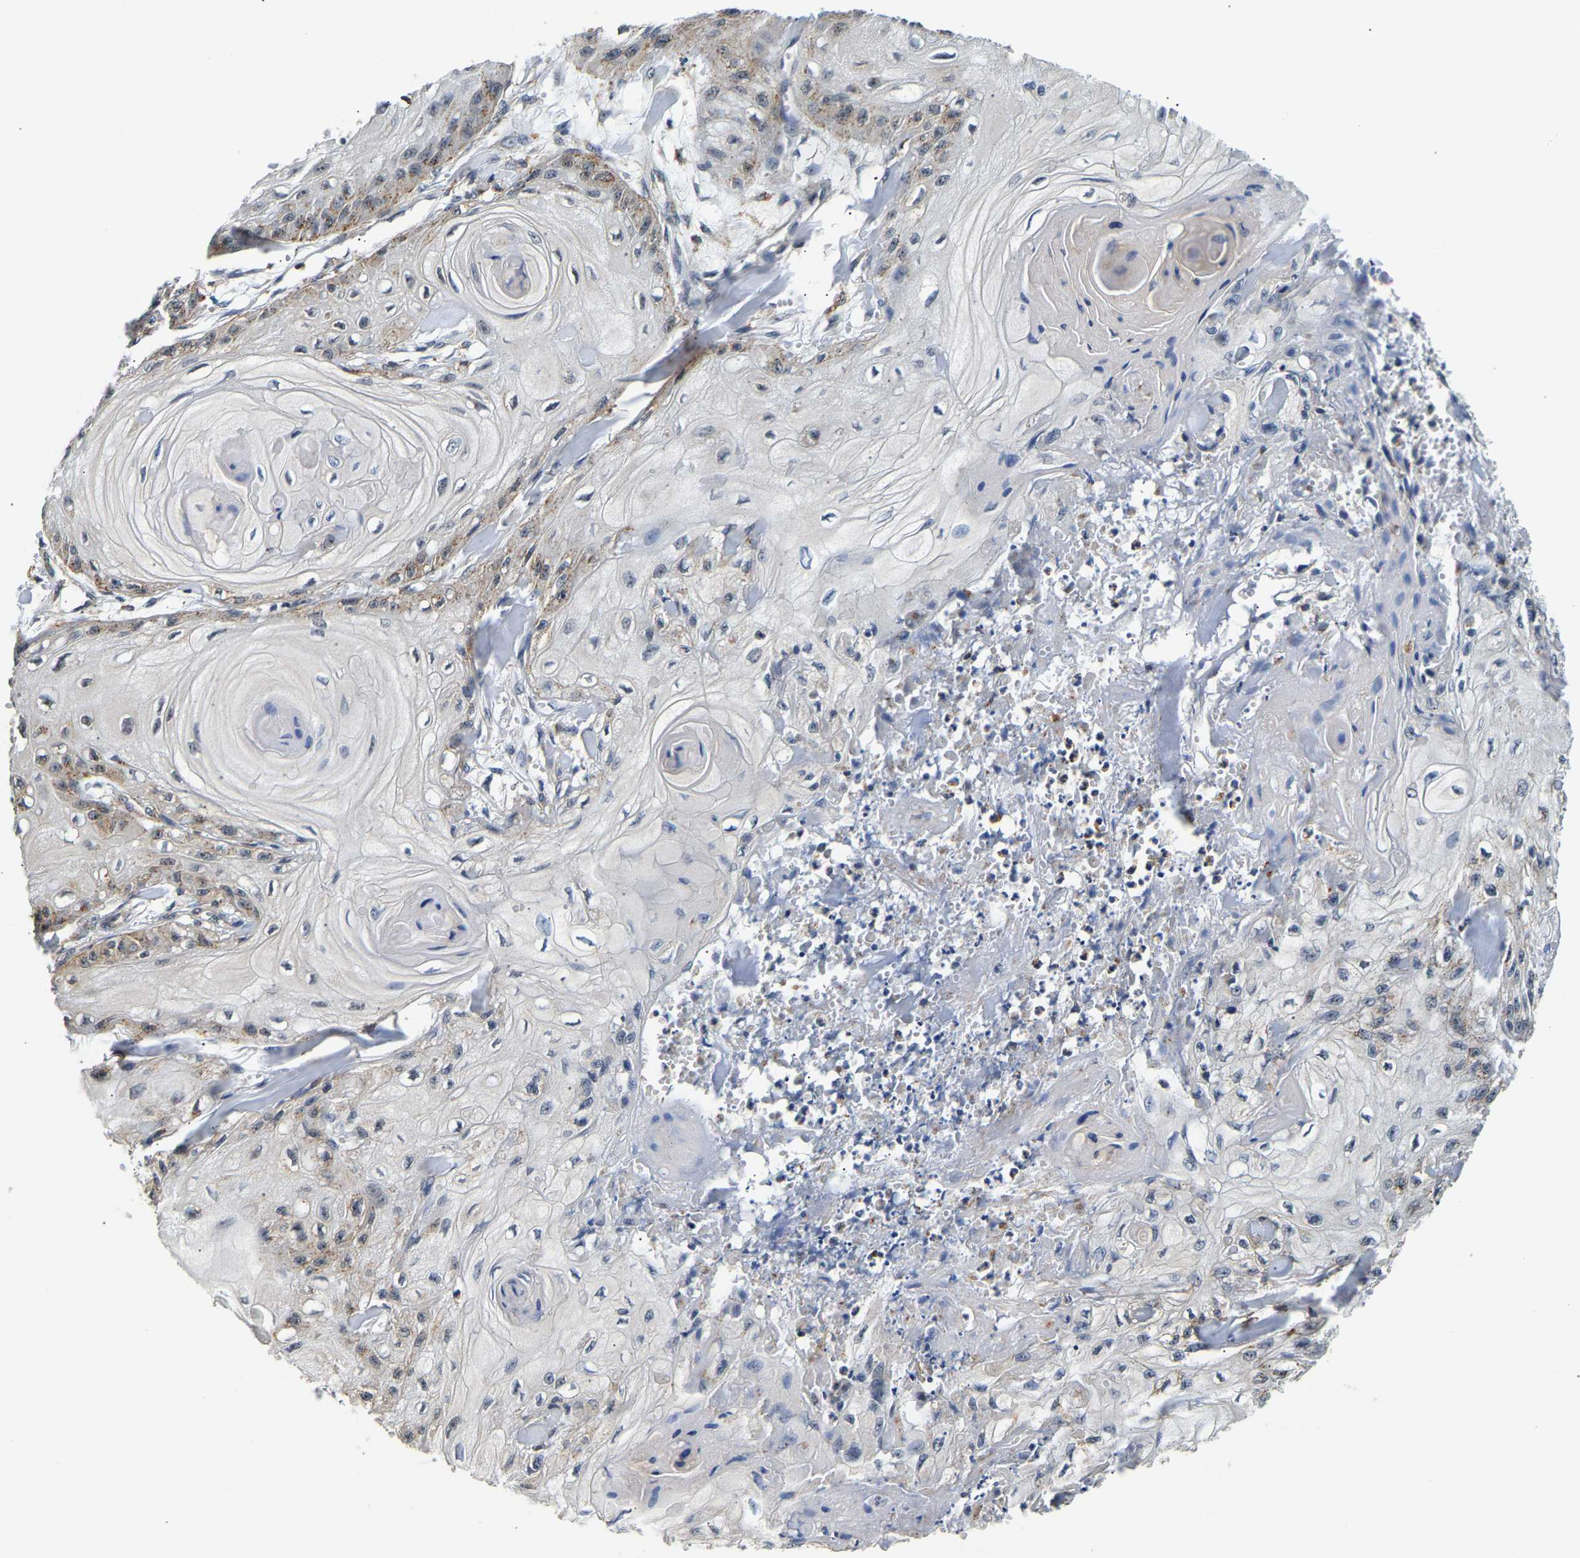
{"staining": {"intensity": "weak", "quantity": "<25%", "location": "cytoplasmic/membranous"}, "tissue": "skin cancer", "cell_type": "Tumor cells", "image_type": "cancer", "snomed": [{"axis": "morphology", "description": "Squamous cell carcinoma, NOS"}, {"axis": "topography", "description": "Skin"}], "caption": "Skin cancer (squamous cell carcinoma) was stained to show a protein in brown. There is no significant positivity in tumor cells. (DAB immunohistochemistry visualized using brightfield microscopy, high magnification).", "gene": "SMU1", "patient": {"sex": "male", "age": 74}}